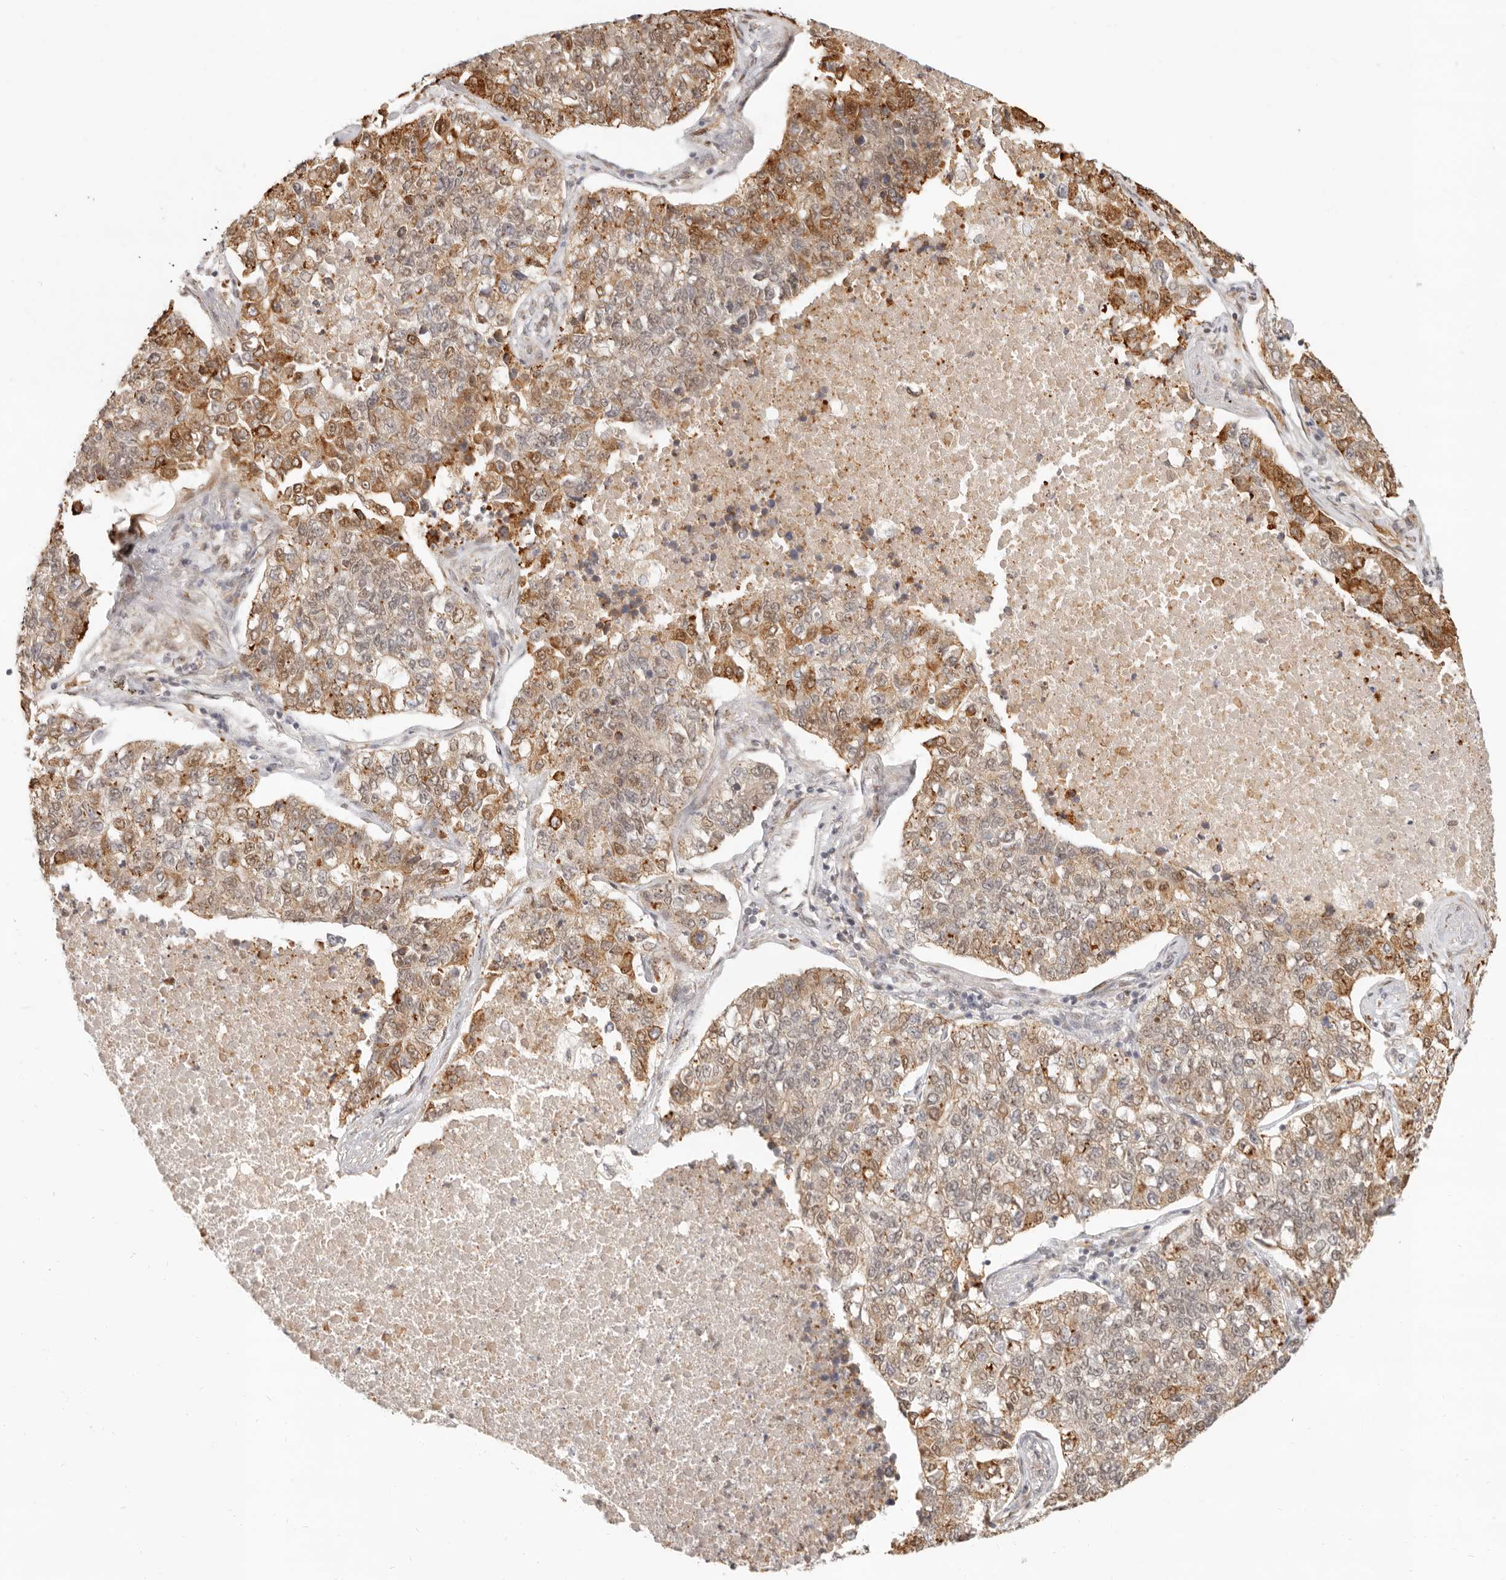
{"staining": {"intensity": "moderate", "quantity": "25%-75%", "location": "cytoplasmic/membranous,nuclear"}, "tissue": "lung cancer", "cell_type": "Tumor cells", "image_type": "cancer", "snomed": [{"axis": "morphology", "description": "Adenocarcinoma, NOS"}, {"axis": "topography", "description": "Lung"}], "caption": "High-magnification brightfield microscopy of lung cancer (adenocarcinoma) stained with DAB (brown) and counterstained with hematoxylin (blue). tumor cells exhibit moderate cytoplasmic/membranous and nuclear positivity is appreciated in approximately25%-75% of cells.", "gene": "TUFT1", "patient": {"sex": "male", "age": 49}}